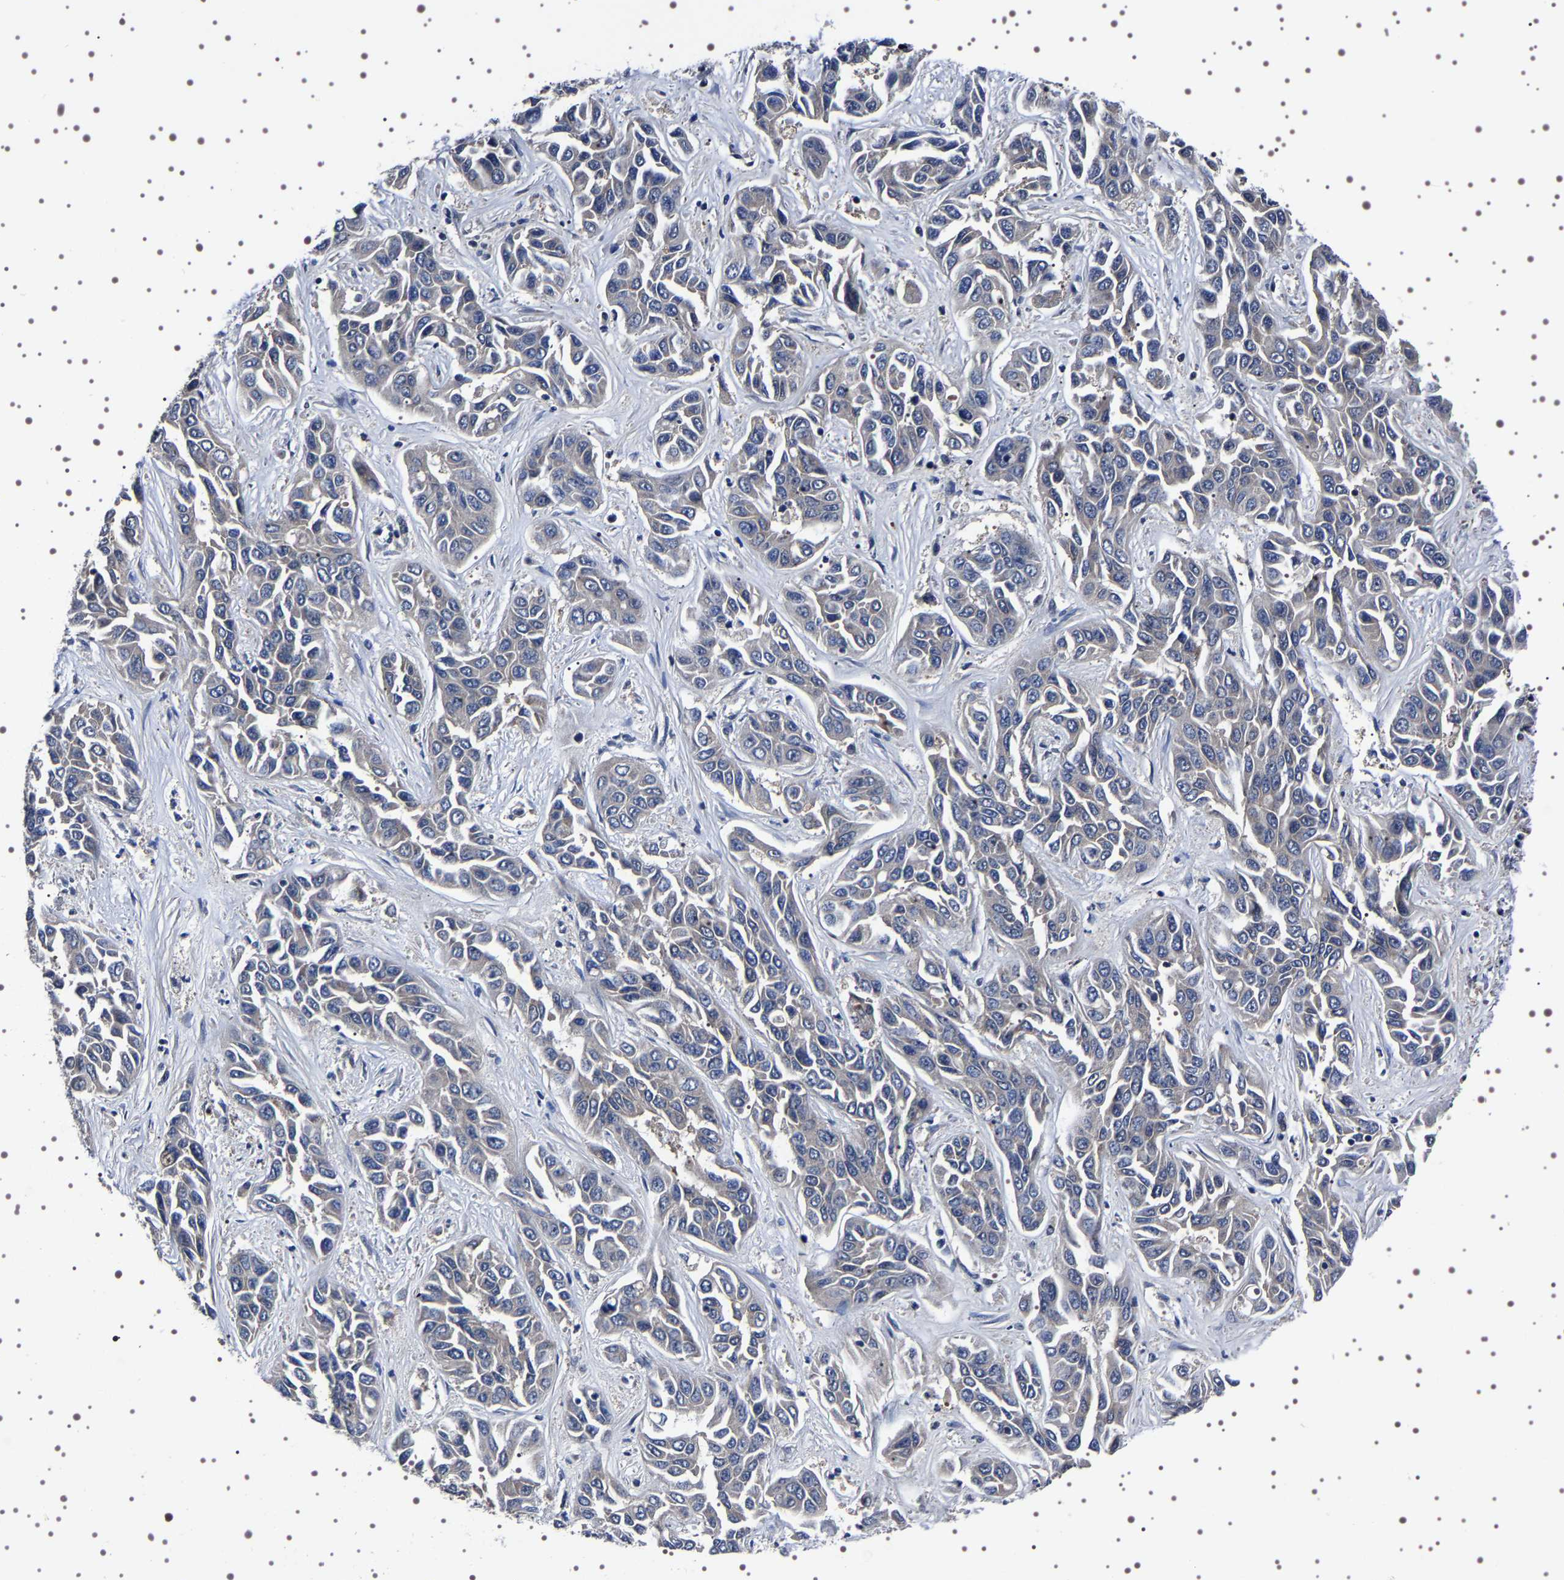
{"staining": {"intensity": "negative", "quantity": "none", "location": "none"}, "tissue": "liver cancer", "cell_type": "Tumor cells", "image_type": "cancer", "snomed": [{"axis": "morphology", "description": "Cholangiocarcinoma"}, {"axis": "topography", "description": "Liver"}], "caption": "Immunohistochemistry (IHC) histopathology image of cholangiocarcinoma (liver) stained for a protein (brown), which demonstrates no staining in tumor cells.", "gene": "TARBP1", "patient": {"sex": "female", "age": 52}}